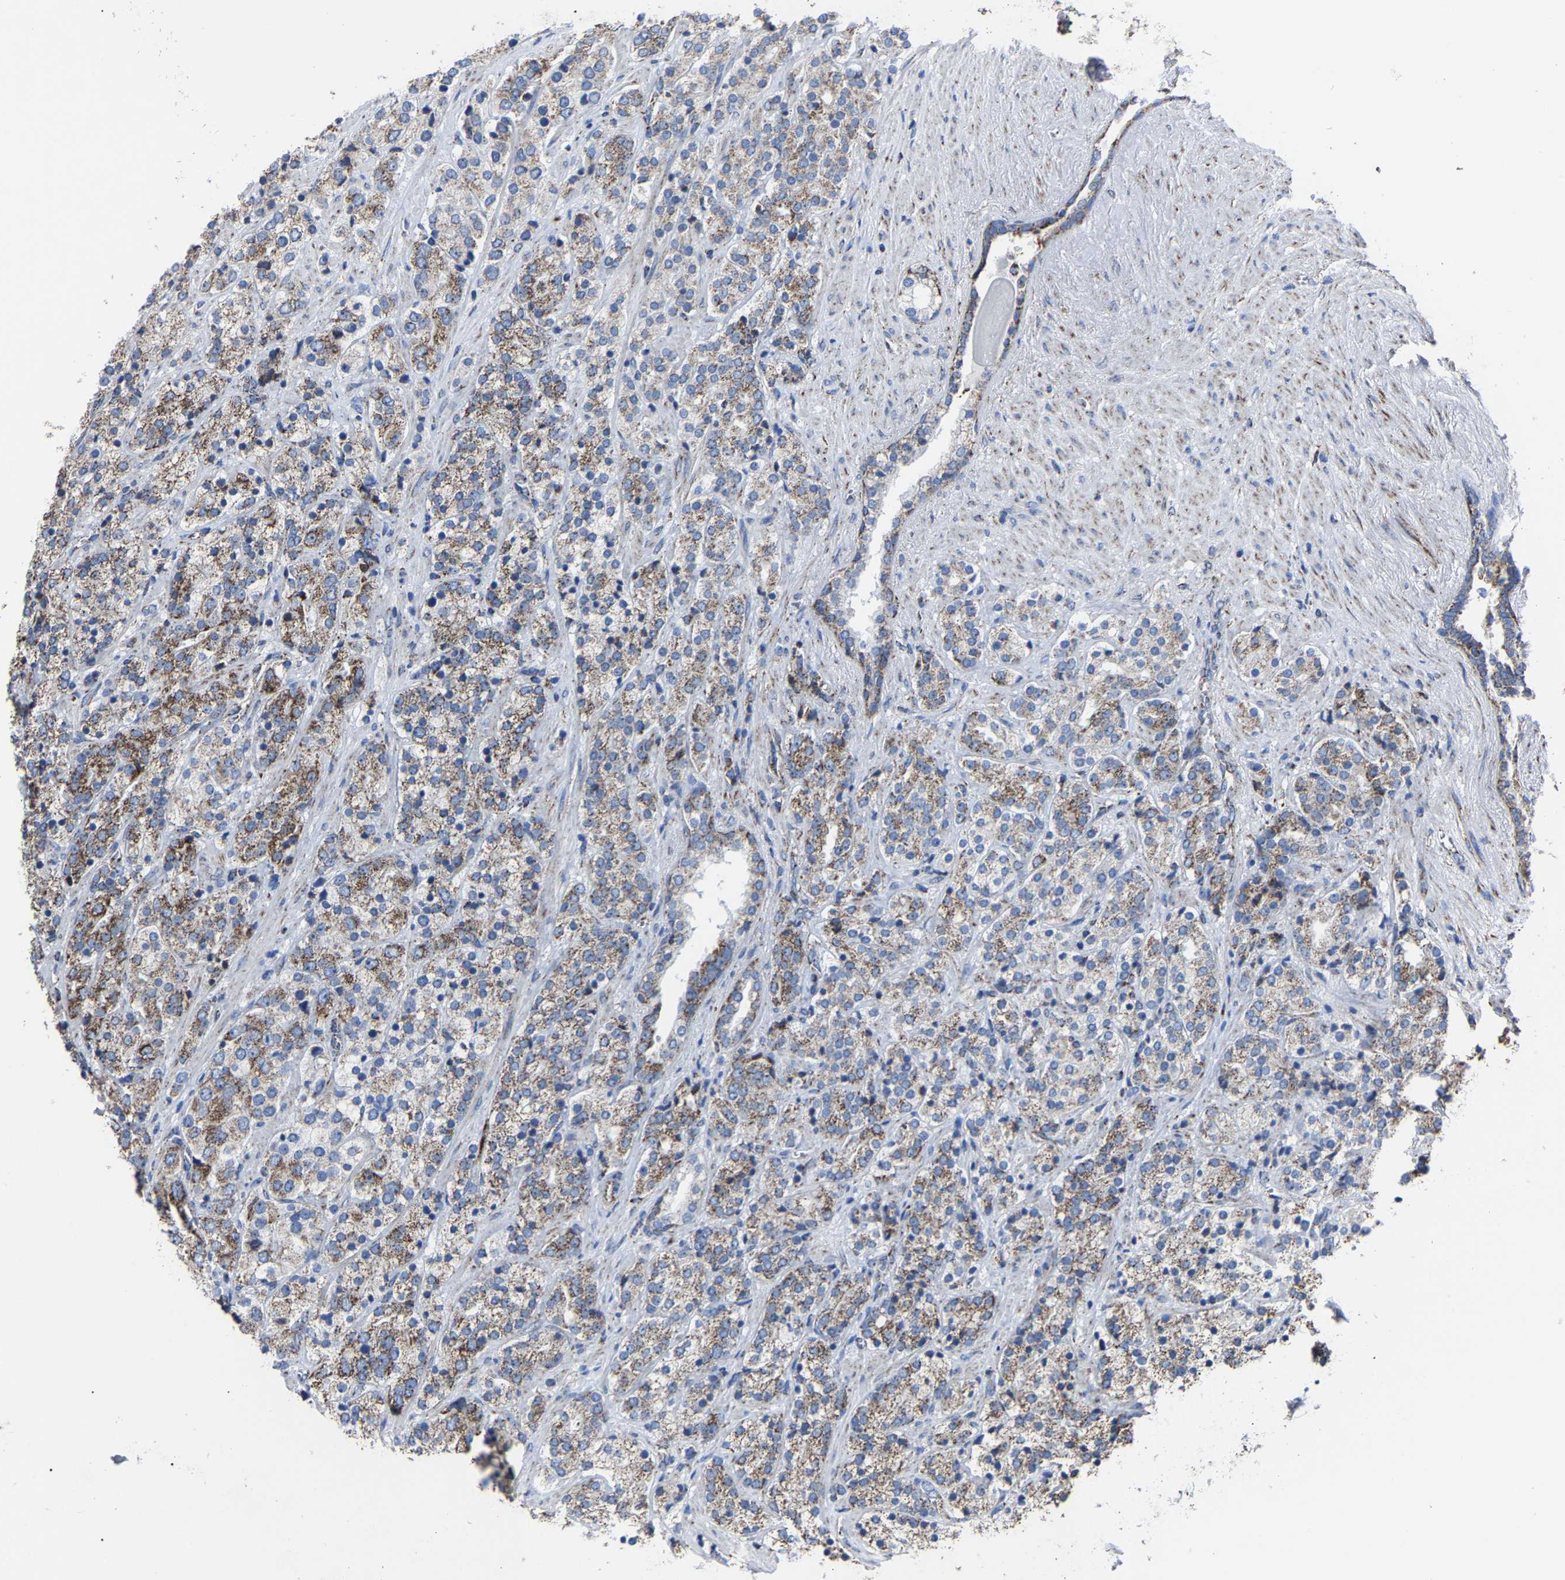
{"staining": {"intensity": "moderate", "quantity": ">75%", "location": "cytoplasmic/membranous"}, "tissue": "prostate cancer", "cell_type": "Tumor cells", "image_type": "cancer", "snomed": [{"axis": "morphology", "description": "Adenocarcinoma, High grade"}, {"axis": "topography", "description": "Prostate"}], "caption": "This photomicrograph exhibits IHC staining of human prostate cancer (adenocarcinoma (high-grade)), with medium moderate cytoplasmic/membranous positivity in about >75% of tumor cells.", "gene": "NDUFV3", "patient": {"sex": "male", "age": 71}}